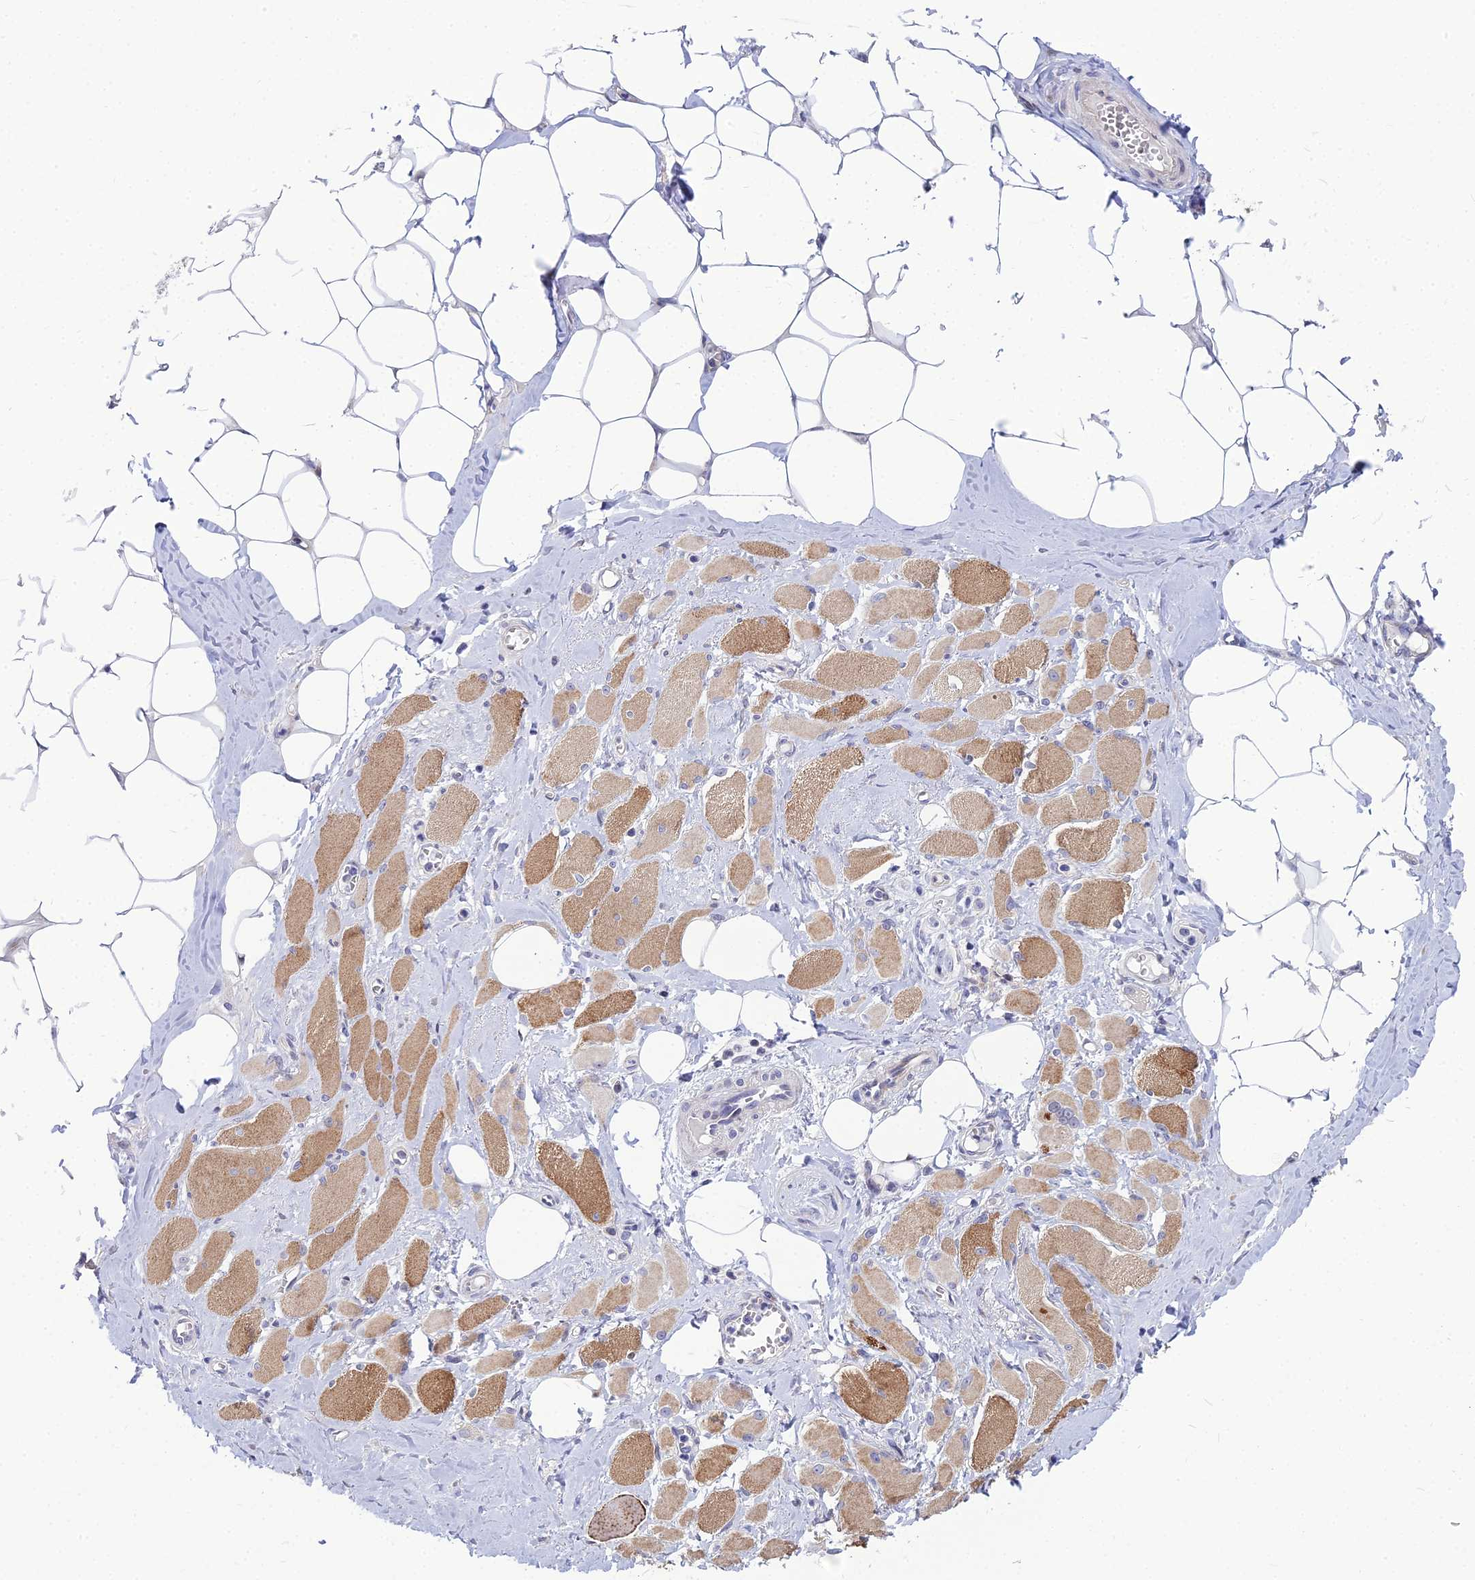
{"staining": {"intensity": "strong", "quantity": "25%-75%", "location": "cytoplasmic/membranous"}, "tissue": "skeletal muscle", "cell_type": "Myocytes", "image_type": "normal", "snomed": [{"axis": "morphology", "description": "Normal tissue, NOS"}, {"axis": "morphology", "description": "Basal cell carcinoma"}, {"axis": "topography", "description": "Skeletal muscle"}], "caption": "Skeletal muscle stained for a protein (brown) demonstrates strong cytoplasmic/membranous positive expression in approximately 25%-75% of myocytes.", "gene": "ENSG00000285920", "patient": {"sex": "female", "age": 64}}